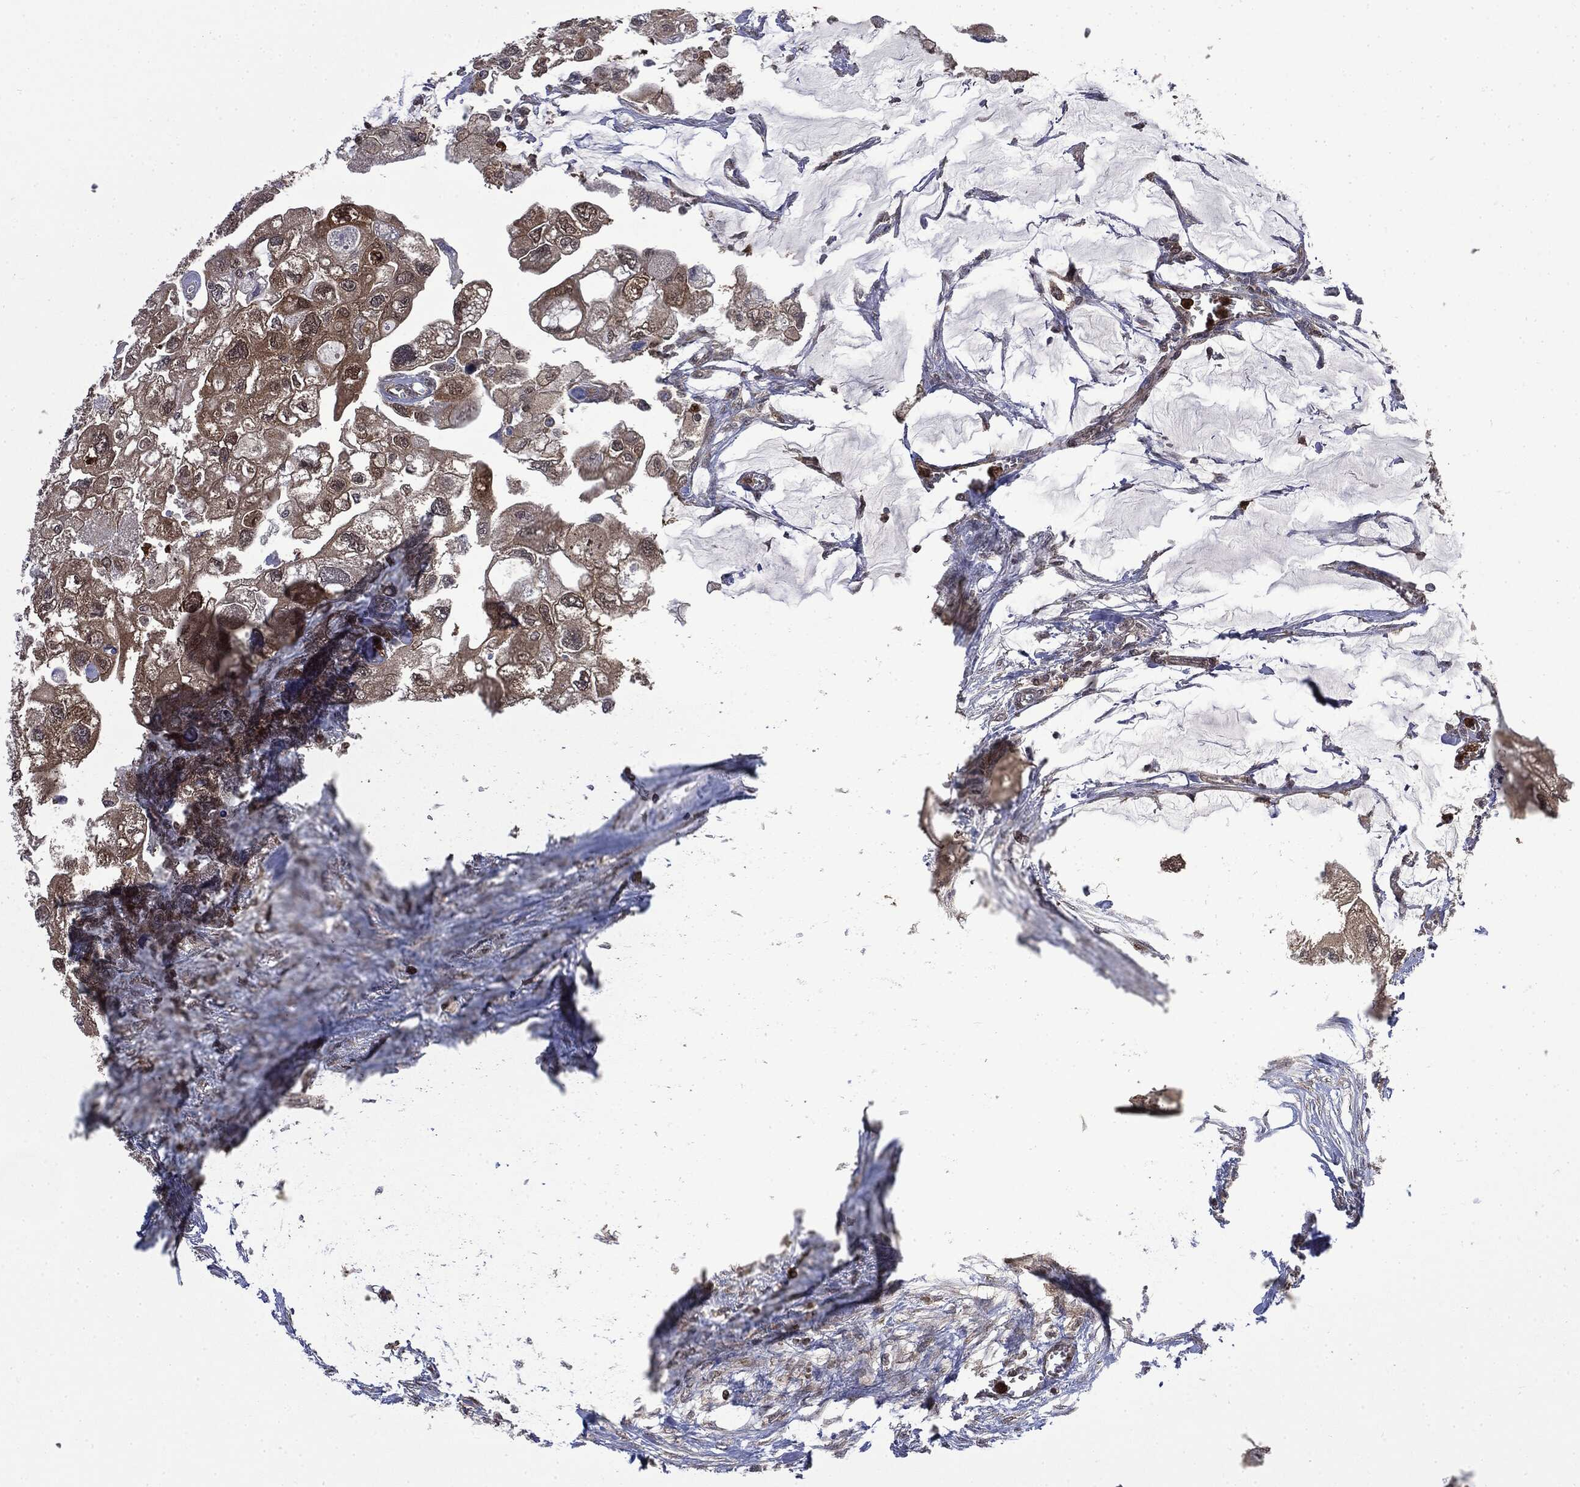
{"staining": {"intensity": "moderate", "quantity": ">75%", "location": "cytoplasmic/membranous"}, "tissue": "urothelial cancer", "cell_type": "Tumor cells", "image_type": "cancer", "snomed": [{"axis": "morphology", "description": "Urothelial carcinoma, High grade"}, {"axis": "topography", "description": "Urinary bladder"}], "caption": "A brown stain labels moderate cytoplasmic/membranous expression of a protein in human high-grade urothelial carcinoma tumor cells. The staining was performed using DAB, with brown indicating positive protein expression. Nuclei are stained blue with hematoxylin.", "gene": "GPI", "patient": {"sex": "male", "age": 59}}